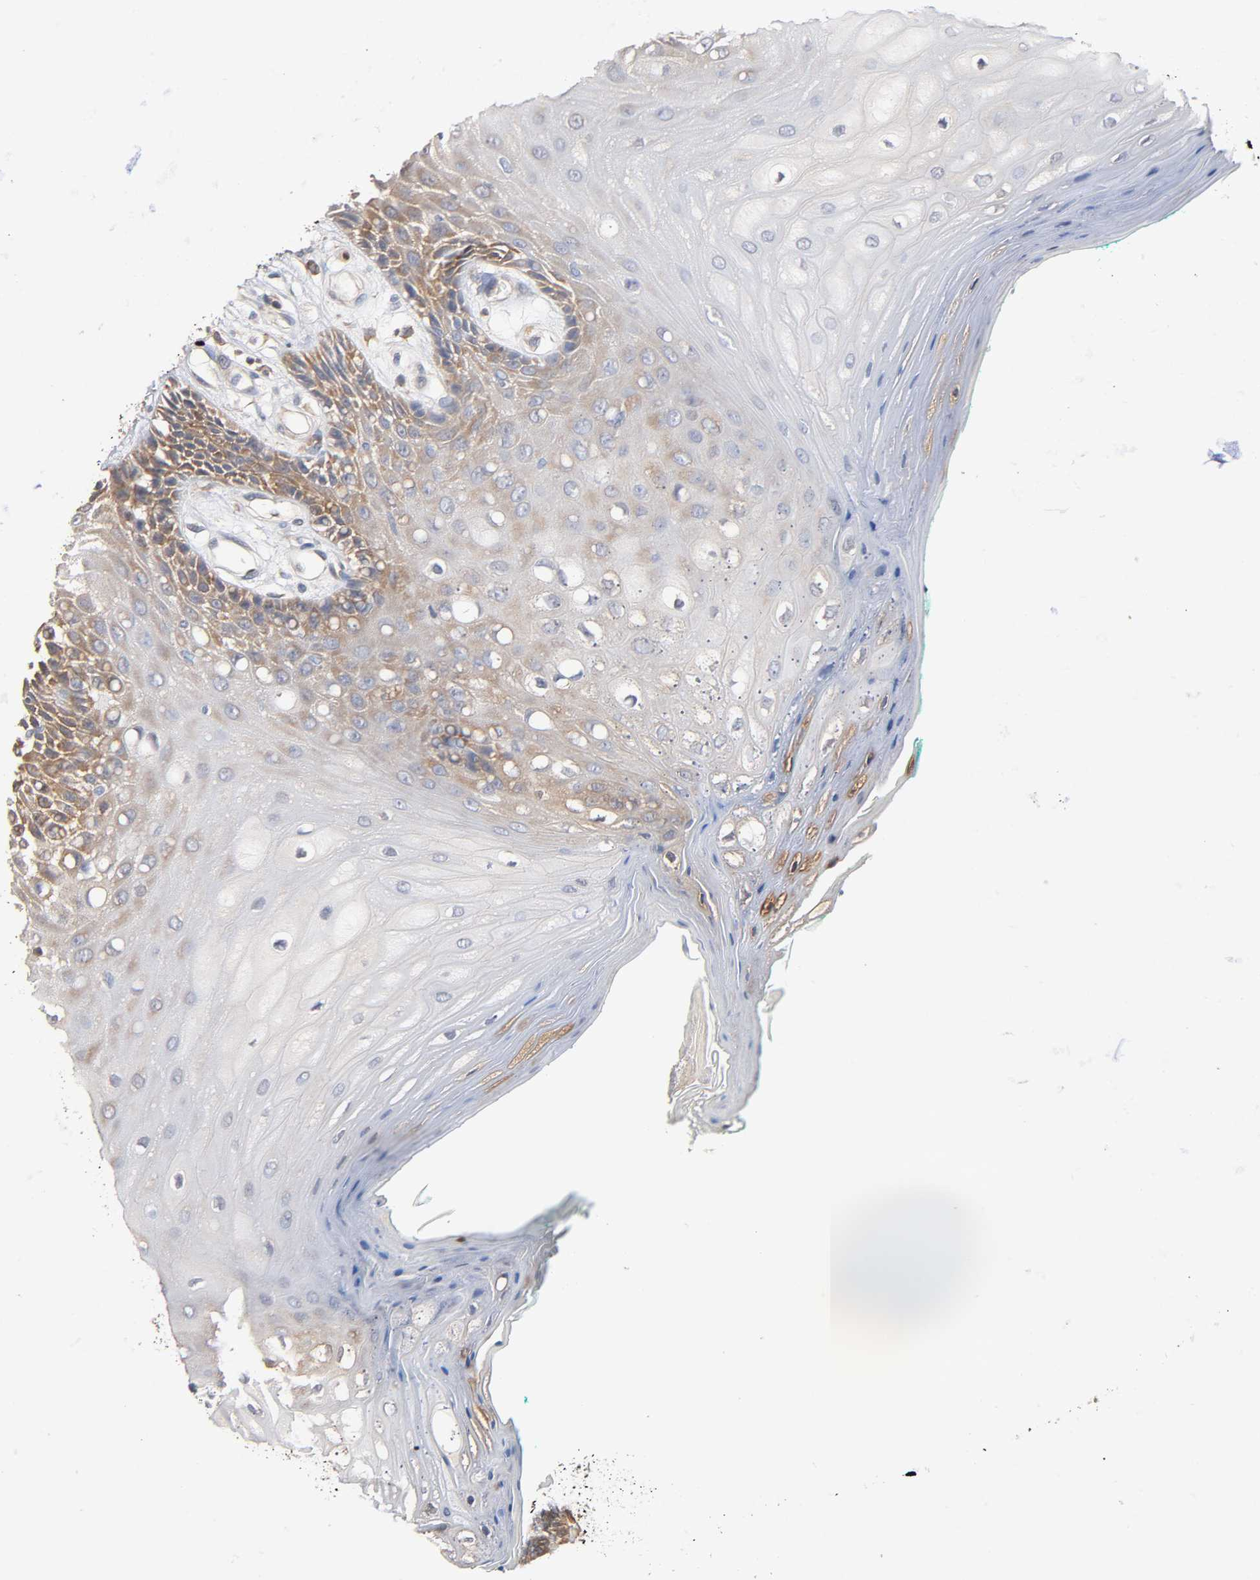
{"staining": {"intensity": "moderate", "quantity": "25%-75%", "location": "cytoplasmic/membranous"}, "tissue": "oral mucosa", "cell_type": "Squamous epithelial cells", "image_type": "normal", "snomed": [{"axis": "morphology", "description": "Normal tissue, NOS"}, {"axis": "morphology", "description": "Squamous cell carcinoma, NOS"}, {"axis": "topography", "description": "Skeletal muscle"}, {"axis": "topography", "description": "Oral tissue"}, {"axis": "topography", "description": "Head-Neck"}], "caption": "About 25%-75% of squamous epithelial cells in normal oral mucosa display moderate cytoplasmic/membranous protein staining as visualized by brown immunohistochemical staining.", "gene": "ALDOA", "patient": {"sex": "female", "age": 84}}